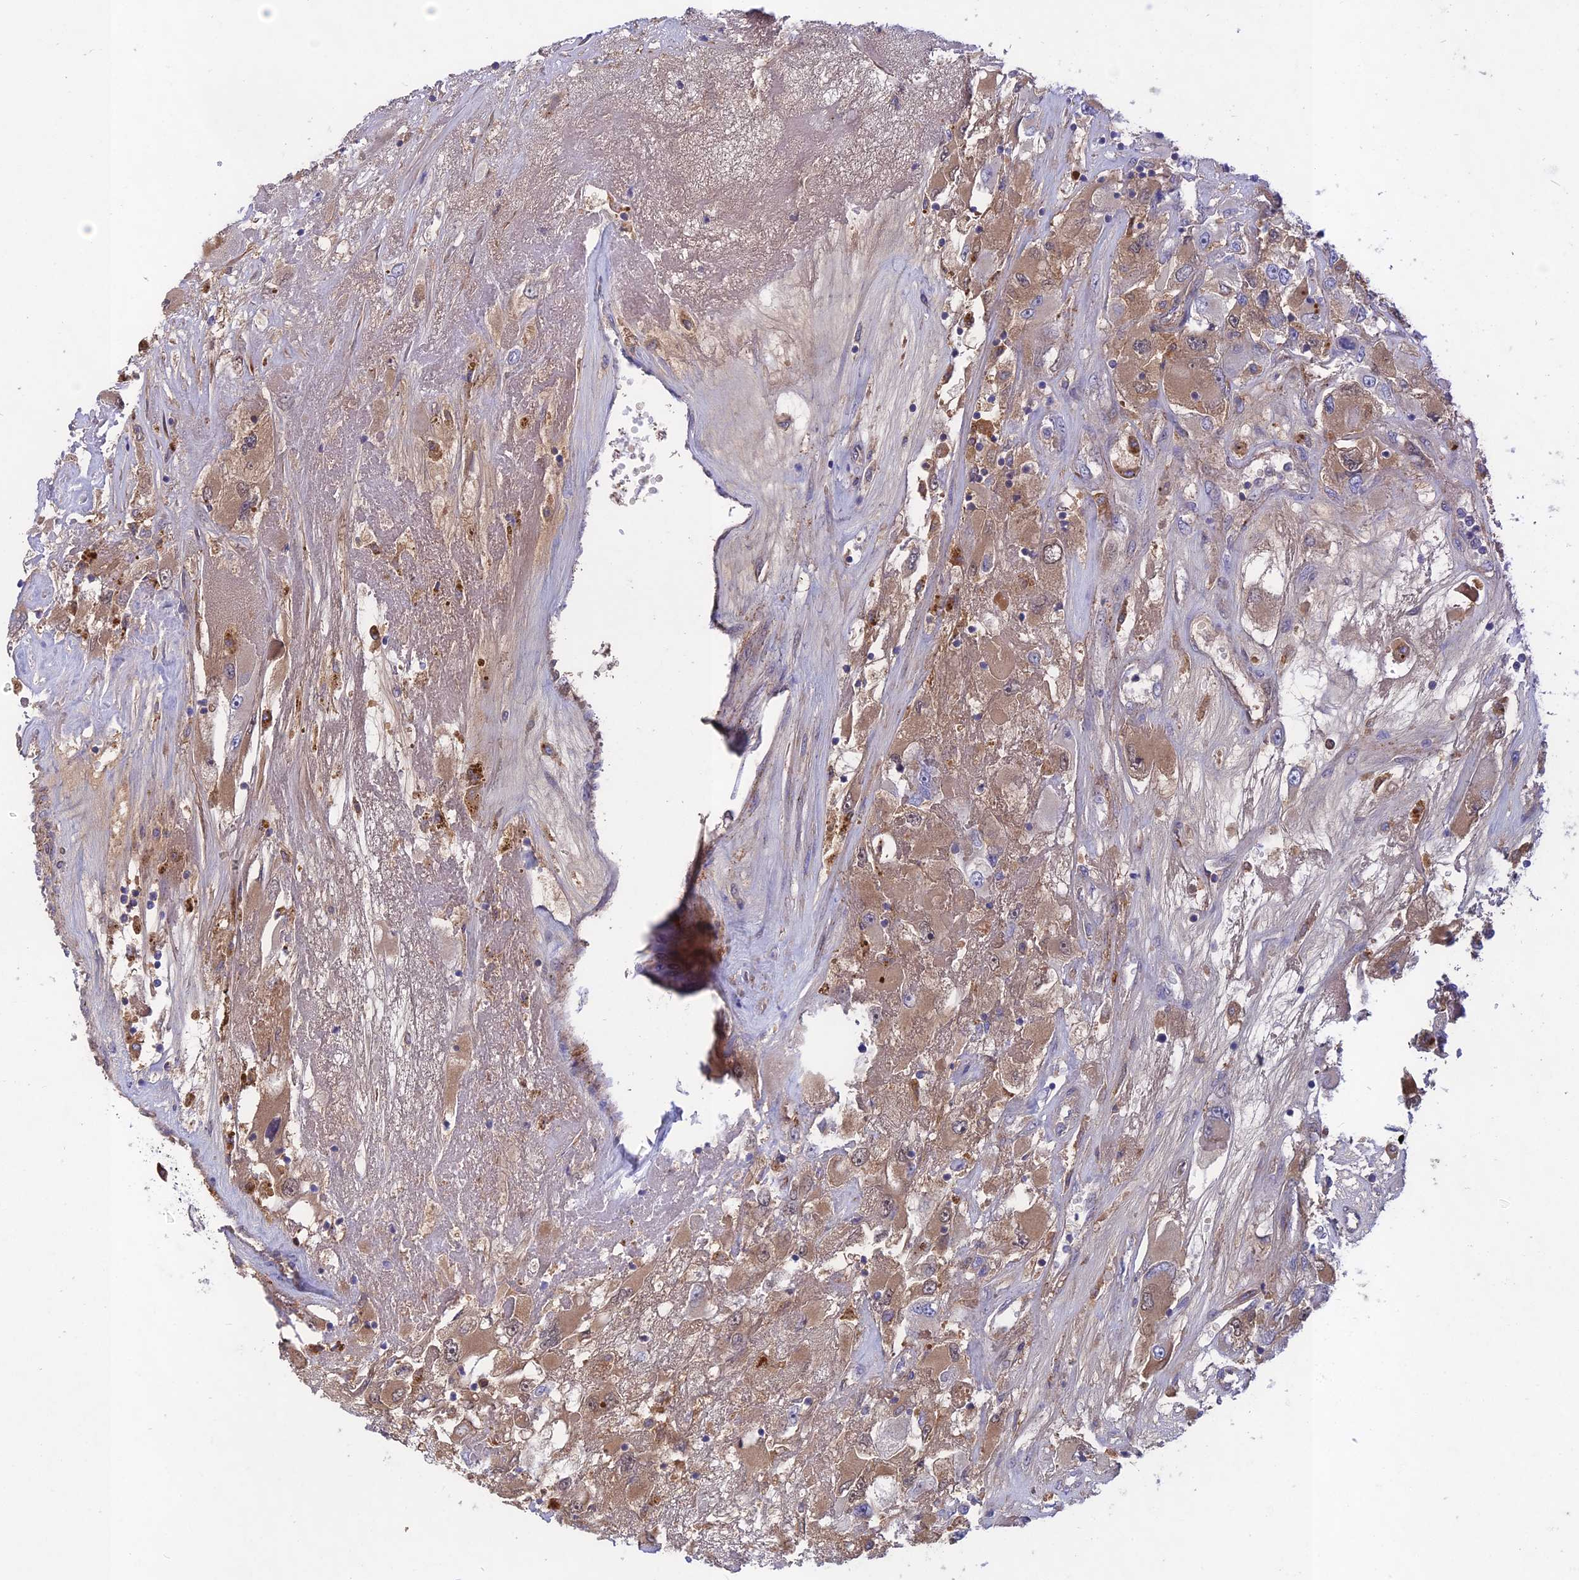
{"staining": {"intensity": "weak", "quantity": "25%-75%", "location": "cytoplasmic/membranous"}, "tissue": "renal cancer", "cell_type": "Tumor cells", "image_type": "cancer", "snomed": [{"axis": "morphology", "description": "Adenocarcinoma, NOS"}, {"axis": "topography", "description": "Kidney"}], "caption": "Protein positivity by immunohistochemistry displays weak cytoplasmic/membranous staining in approximately 25%-75% of tumor cells in adenocarcinoma (renal). (Stains: DAB (3,3'-diaminobenzidine) in brown, nuclei in blue, Microscopy: brightfield microscopy at high magnification).", "gene": "ADO", "patient": {"sex": "female", "age": 52}}